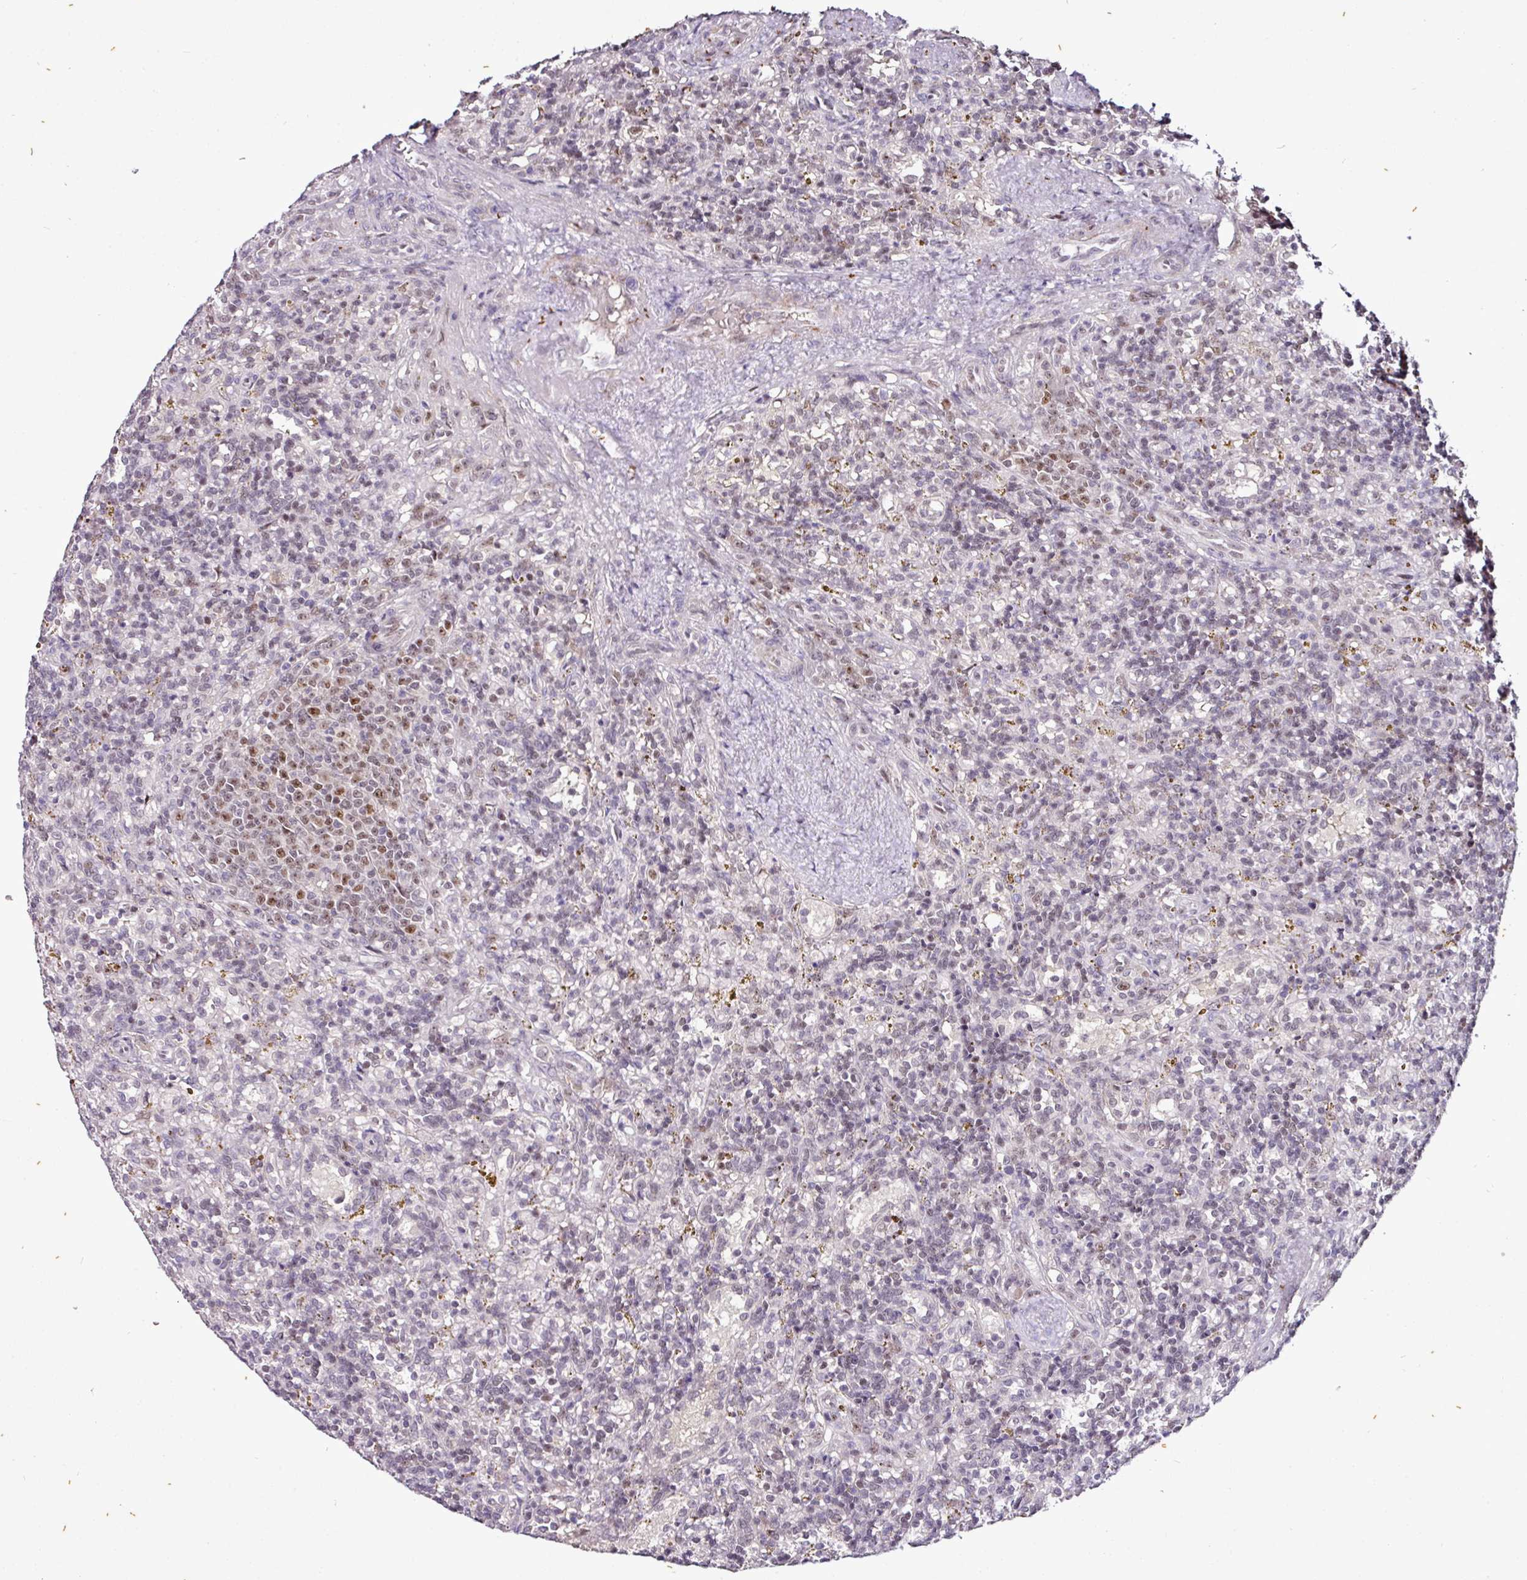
{"staining": {"intensity": "weak", "quantity": "<25%", "location": "nuclear"}, "tissue": "lymphoma", "cell_type": "Tumor cells", "image_type": "cancer", "snomed": [{"axis": "morphology", "description": "Malignant lymphoma, non-Hodgkin's type, Low grade"}, {"axis": "topography", "description": "Spleen"}], "caption": "There is no significant expression in tumor cells of lymphoma.", "gene": "KLF16", "patient": {"sex": "male", "age": 67}}